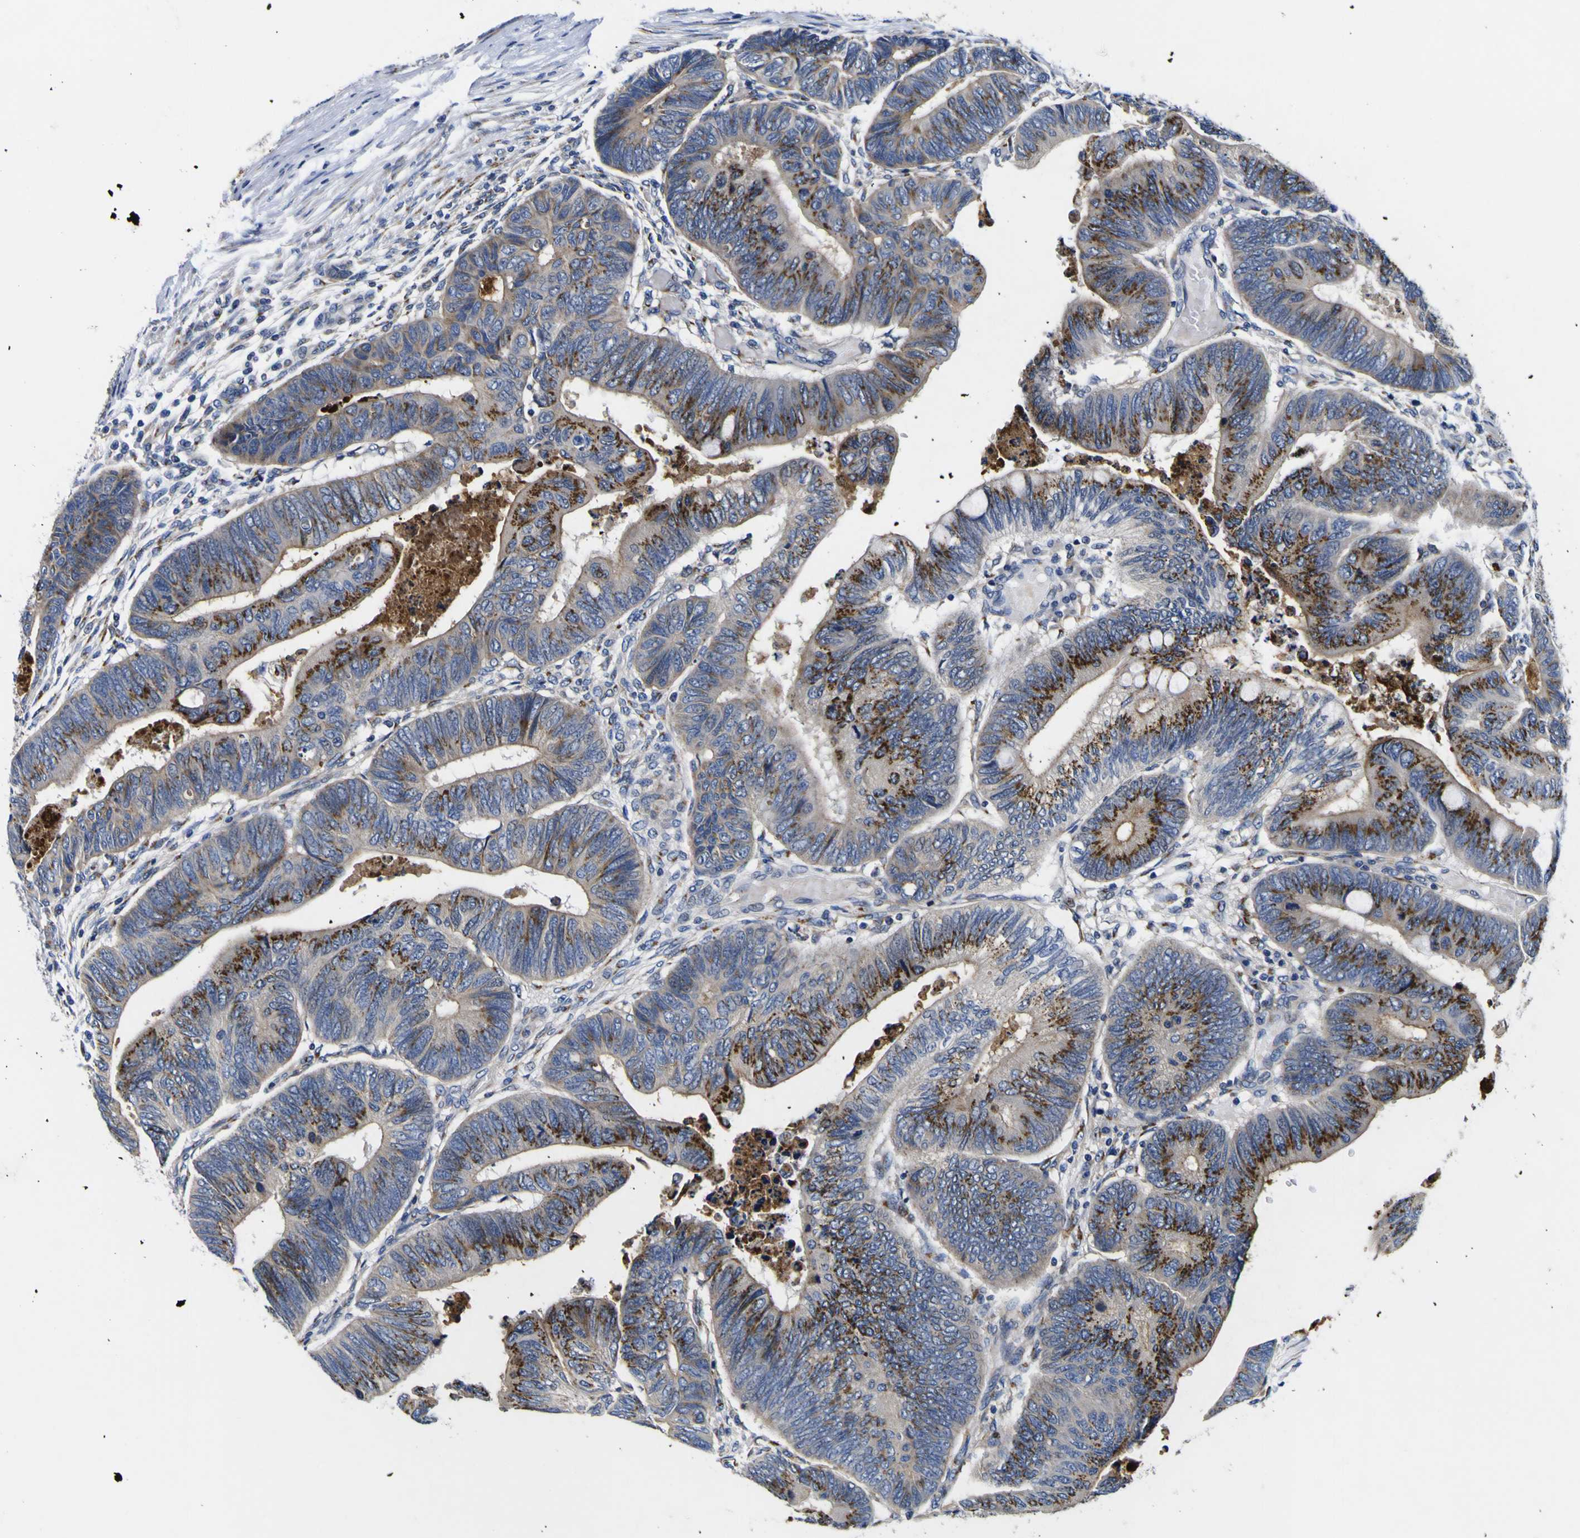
{"staining": {"intensity": "strong", "quantity": ">75%", "location": "cytoplasmic/membranous"}, "tissue": "colorectal cancer", "cell_type": "Tumor cells", "image_type": "cancer", "snomed": [{"axis": "morphology", "description": "Normal tissue, NOS"}, {"axis": "morphology", "description": "Adenocarcinoma, NOS"}, {"axis": "topography", "description": "Rectum"}, {"axis": "topography", "description": "Peripheral nerve tissue"}], "caption": "IHC micrograph of human colorectal cancer stained for a protein (brown), which exhibits high levels of strong cytoplasmic/membranous expression in approximately >75% of tumor cells.", "gene": "COA1", "patient": {"sex": "male", "age": 92}}